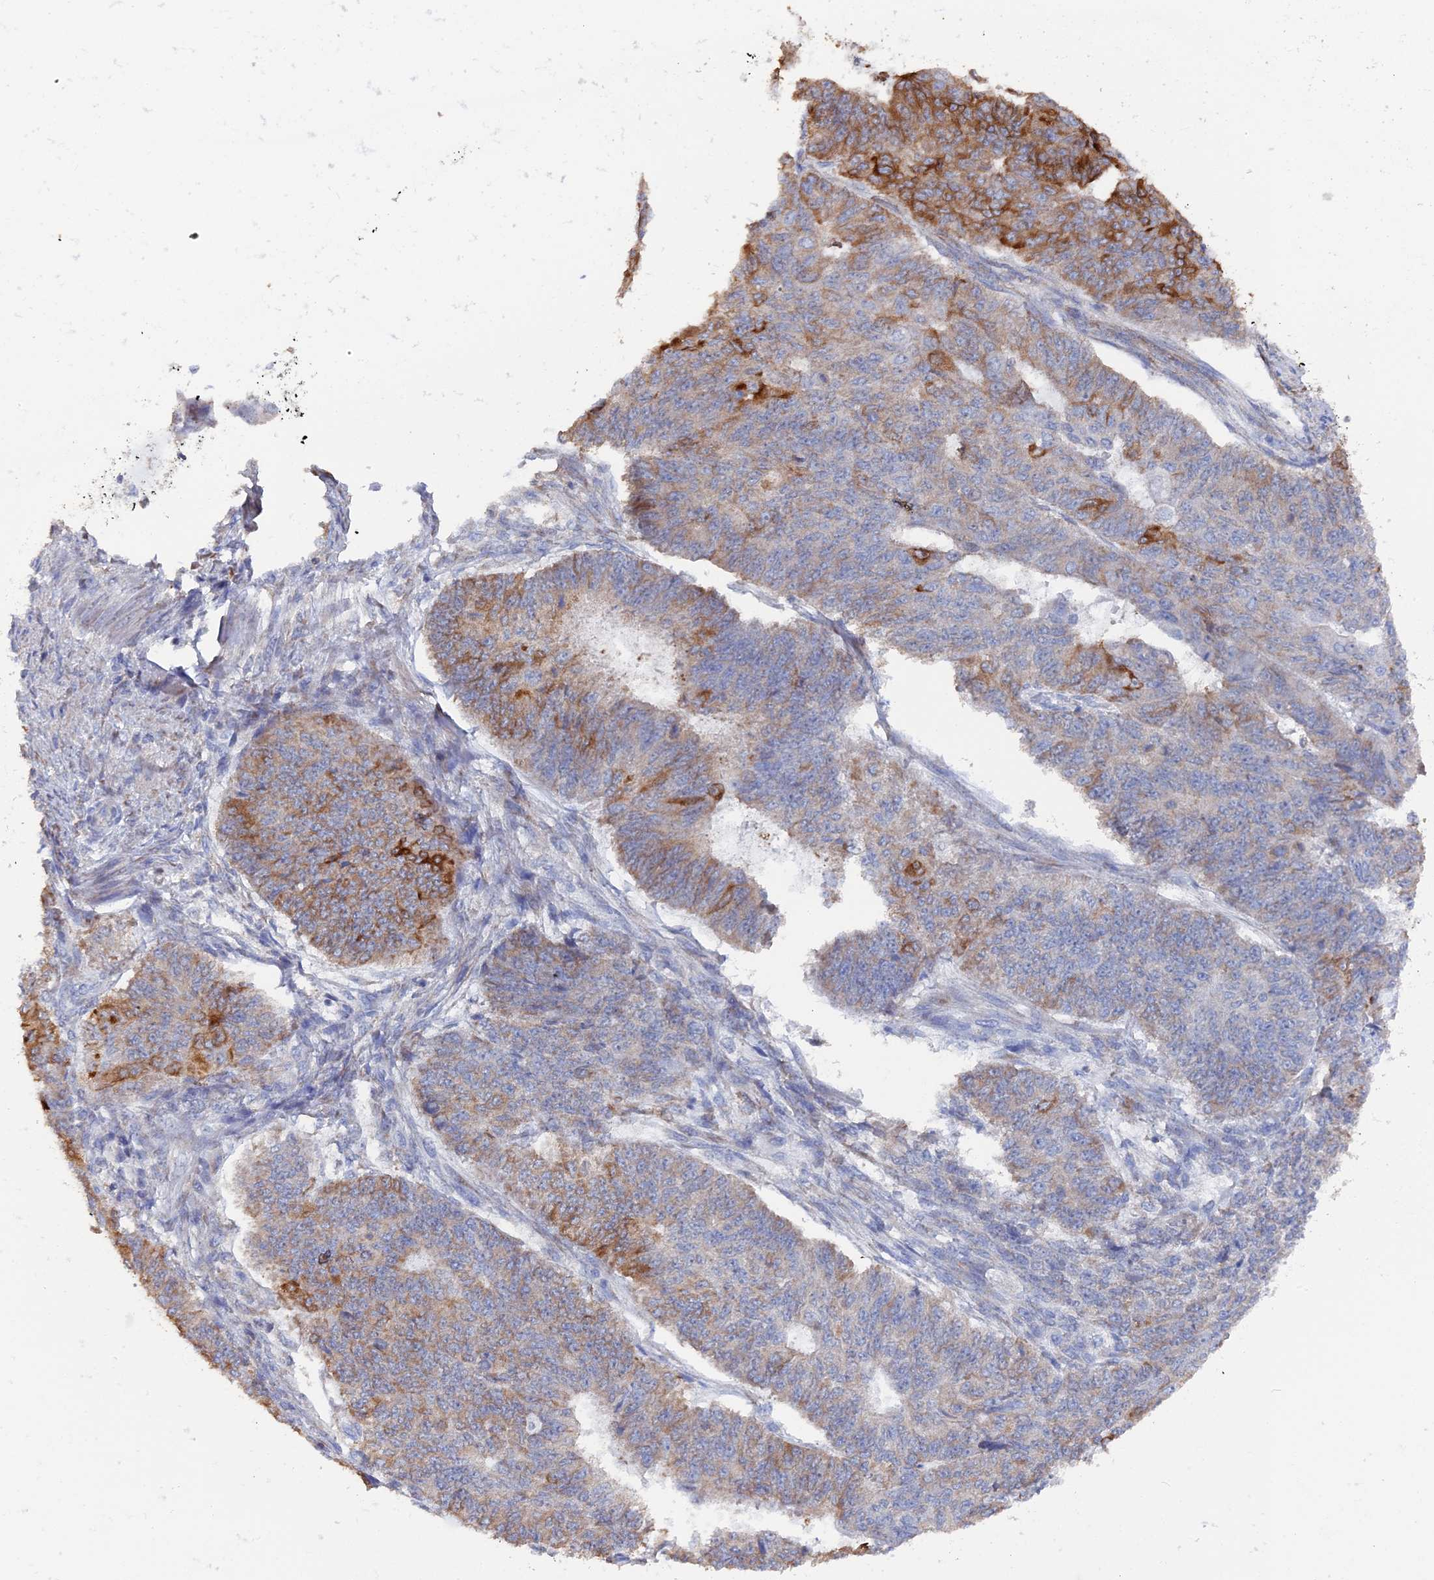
{"staining": {"intensity": "moderate", "quantity": "25%-75%", "location": "cytoplasmic/membranous"}, "tissue": "endometrial cancer", "cell_type": "Tumor cells", "image_type": "cancer", "snomed": [{"axis": "morphology", "description": "Adenocarcinoma, NOS"}, {"axis": "topography", "description": "Endometrium"}], "caption": "High-power microscopy captured an immunohistochemistry photomicrograph of endometrial cancer, revealing moderate cytoplasmic/membranous staining in approximately 25%-75% of tumor cells.", "gene": "SEMG2", "patient": {"sex": "female", "age": 32}}